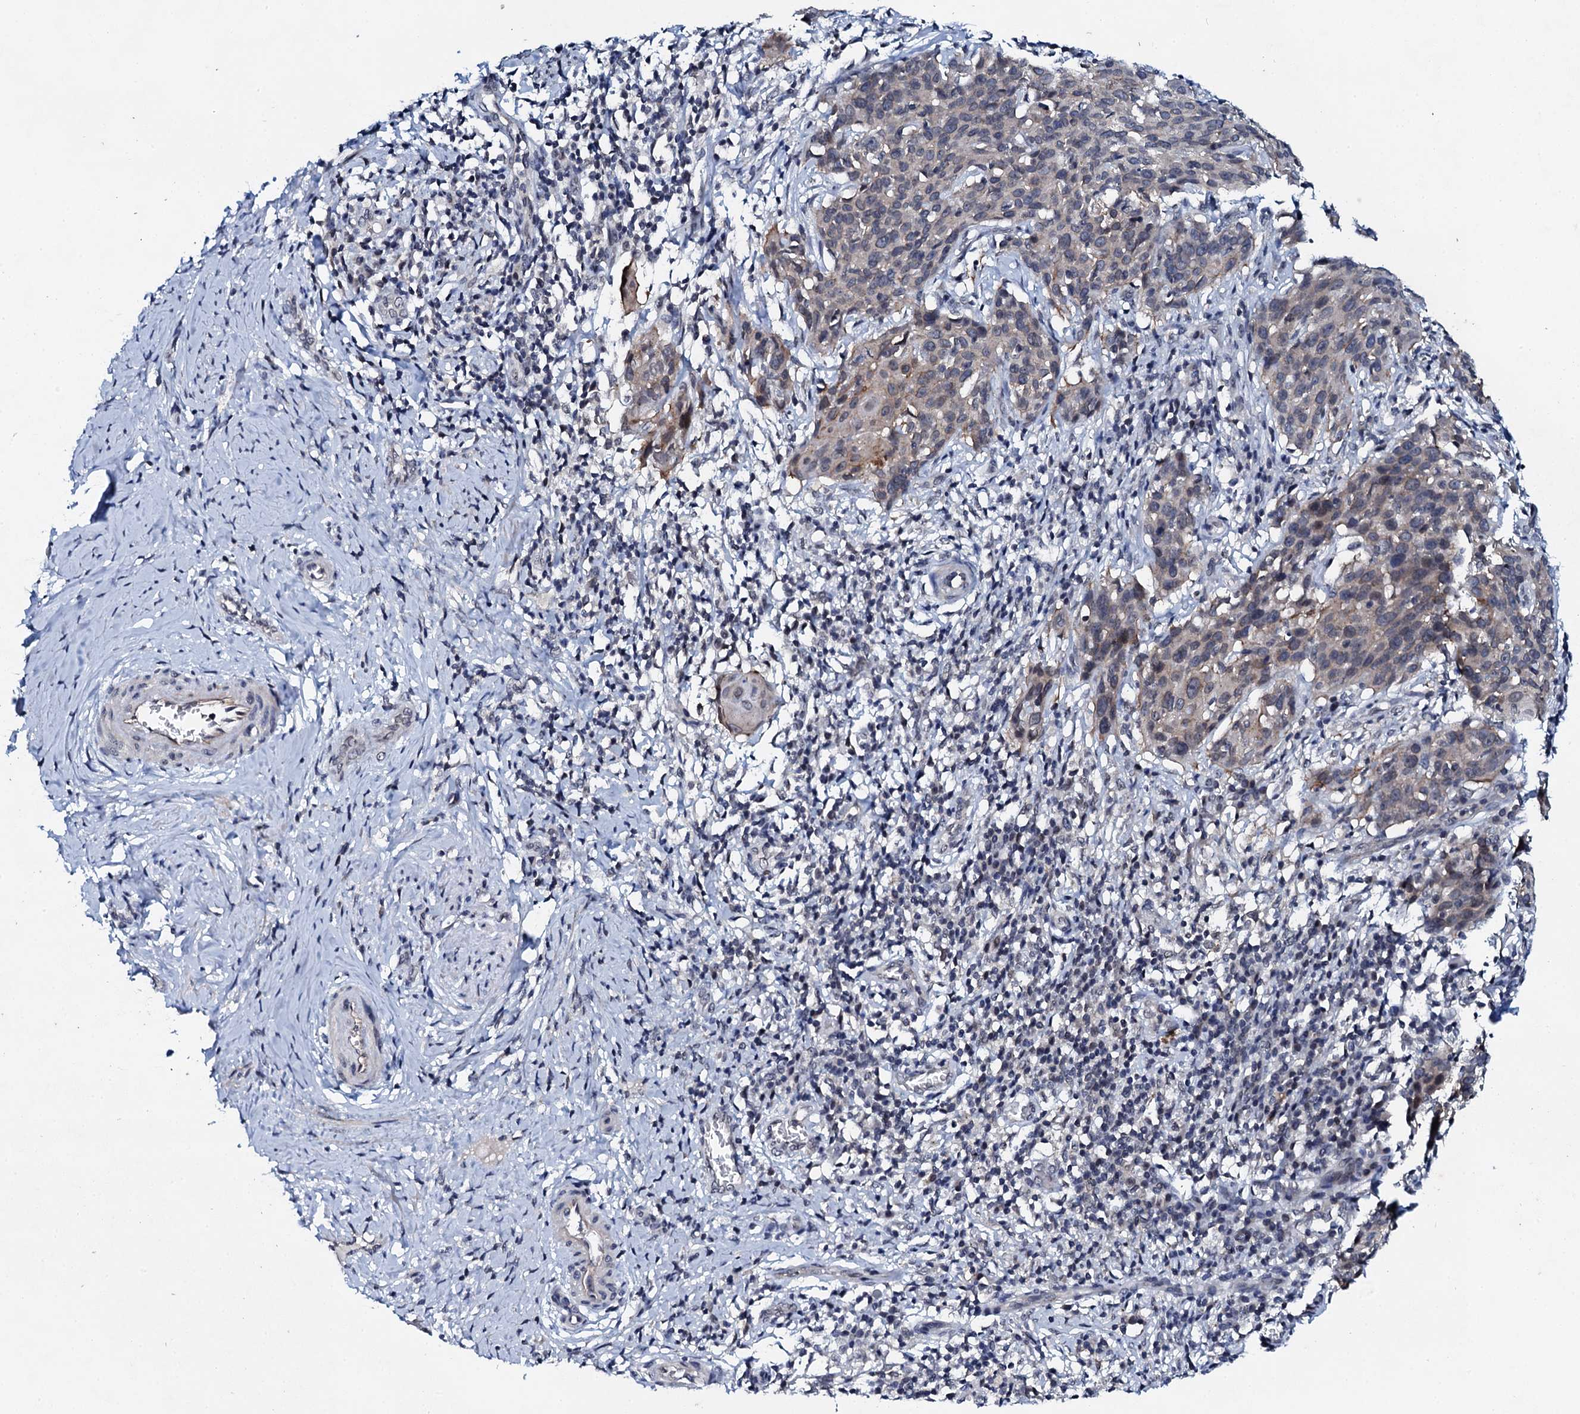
{"staining": {"intensity": "negative", "quantity": "none", "location": "none"}, "tissue": "cervical cancer", "cell_type": "Tumor cells", "image_type": "cancer", "snomed": [{"axis": "morphology", "description": "Squamous cell carcinoma, NOS"}, {"axis": "topography", "description": "Cervix"}], "caption": "Immunohistochemistry photomicrograph of human squamous cell carcinoma (cervical) stained for a protein (brown), which exhibits no positivity in tumor cells. (Stains: DAB IHC with hematoxylin counter stain, Microscopy: brightfield microscopy at high magnification).", "gene": "SNTA1", "patient": {"sex": "female", "age": 50}}